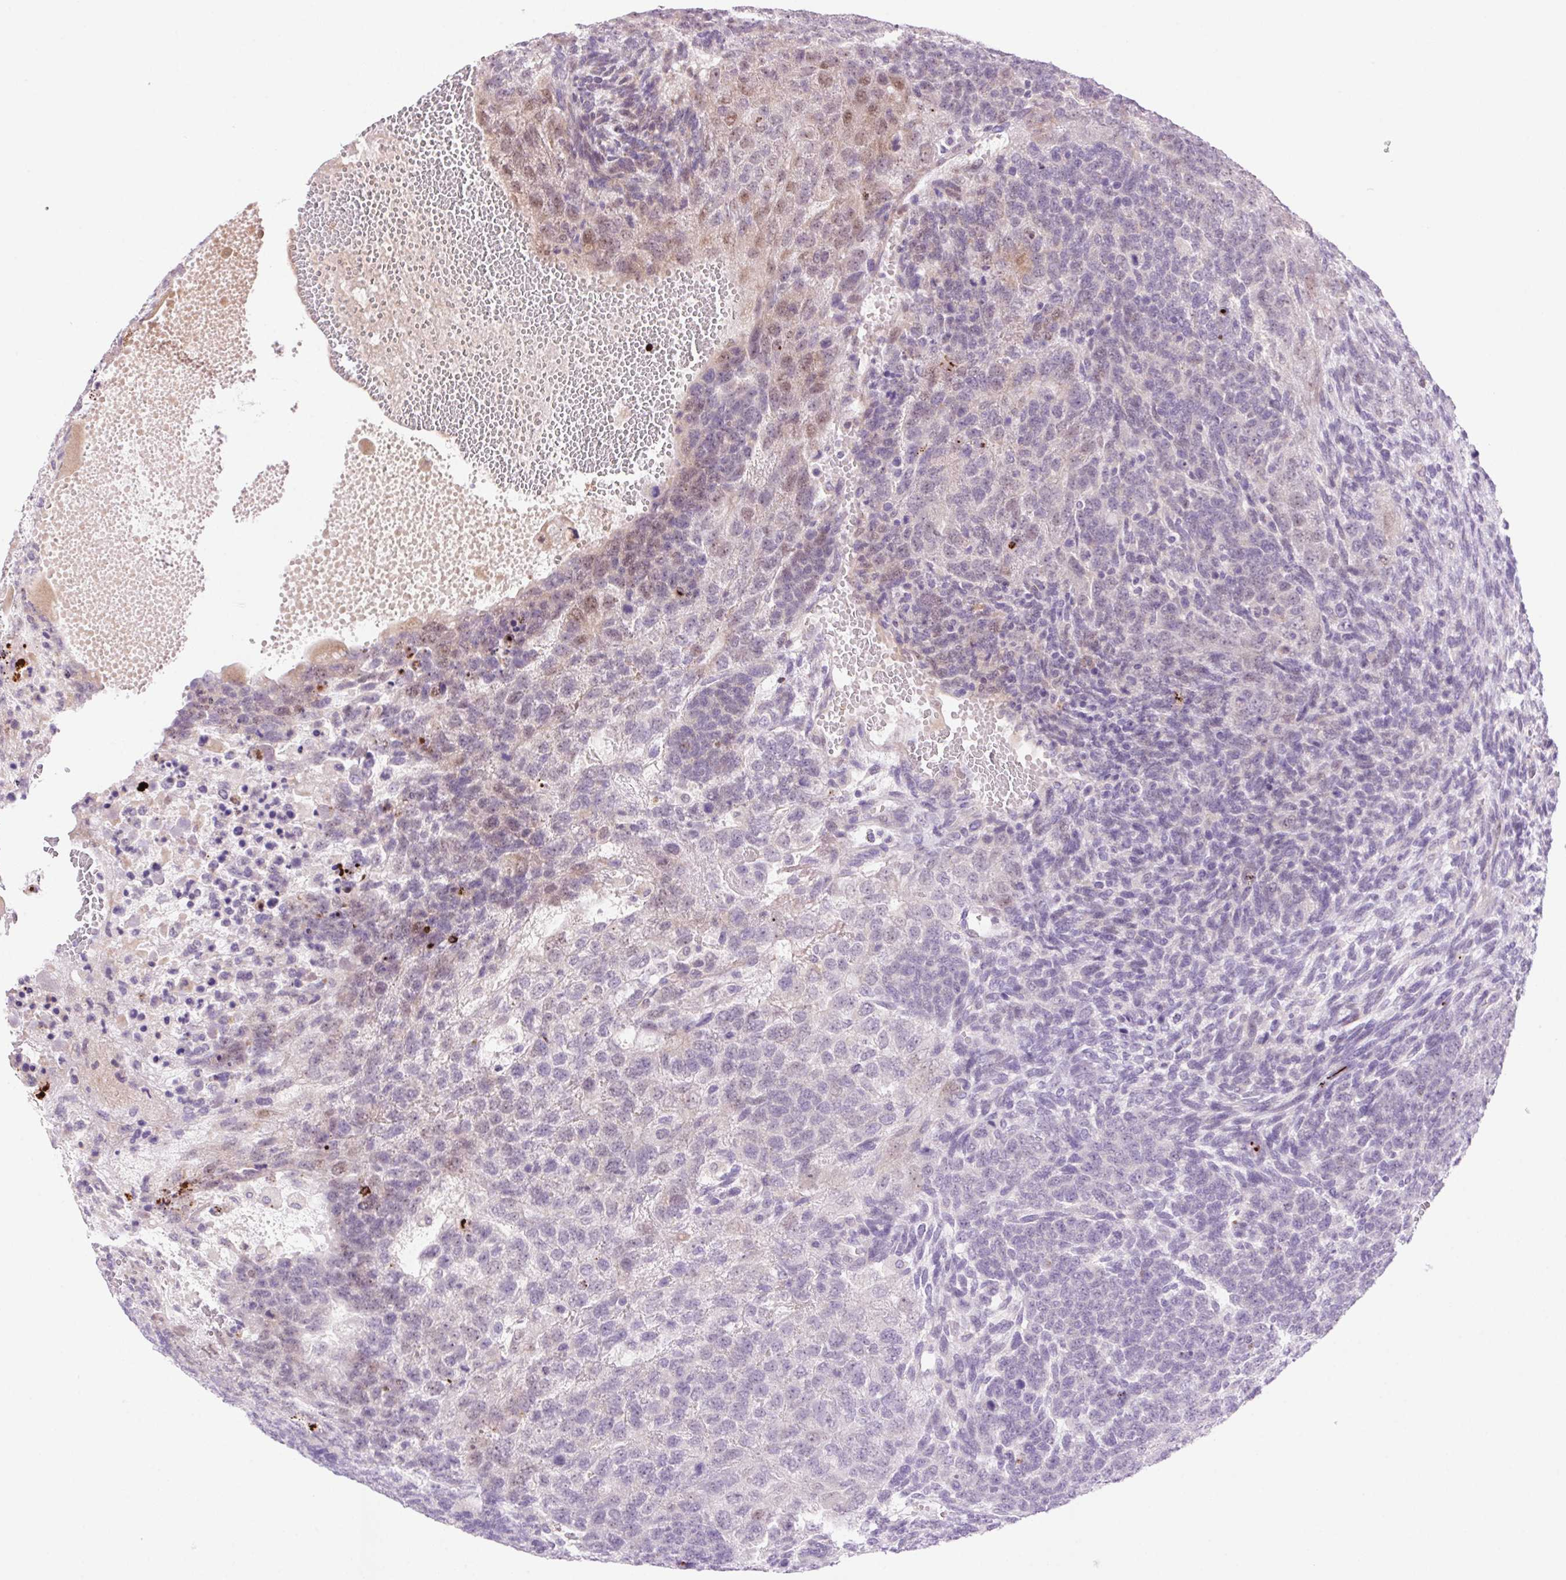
{"staining": {"intensity": "negative", "quantity": "none", "location": "none"}, "tissue": "testis cancer", "cell_type": "Tumor cells", "image_type": "cancer", "snomed": [{"axis": "morphology", "description": "Normal tissue, NOS"}, {"axis": "morphology", "description": "Carcinoma, Embryonal, NOS"}, {"axis": "topography", "description": "Testis"}, {"axis": "topography", "description": "Epididymis"}], "caption": "Testis embryonal carcinoma was stained to show a protein in brown. There is no significant expression in tumor cells. (Brightfield microscopy of DAB immunohistochemistry (IHC) at high magnification).", "gene": "LRRTM1", "patient": {"sex": "male", "age": 23}}